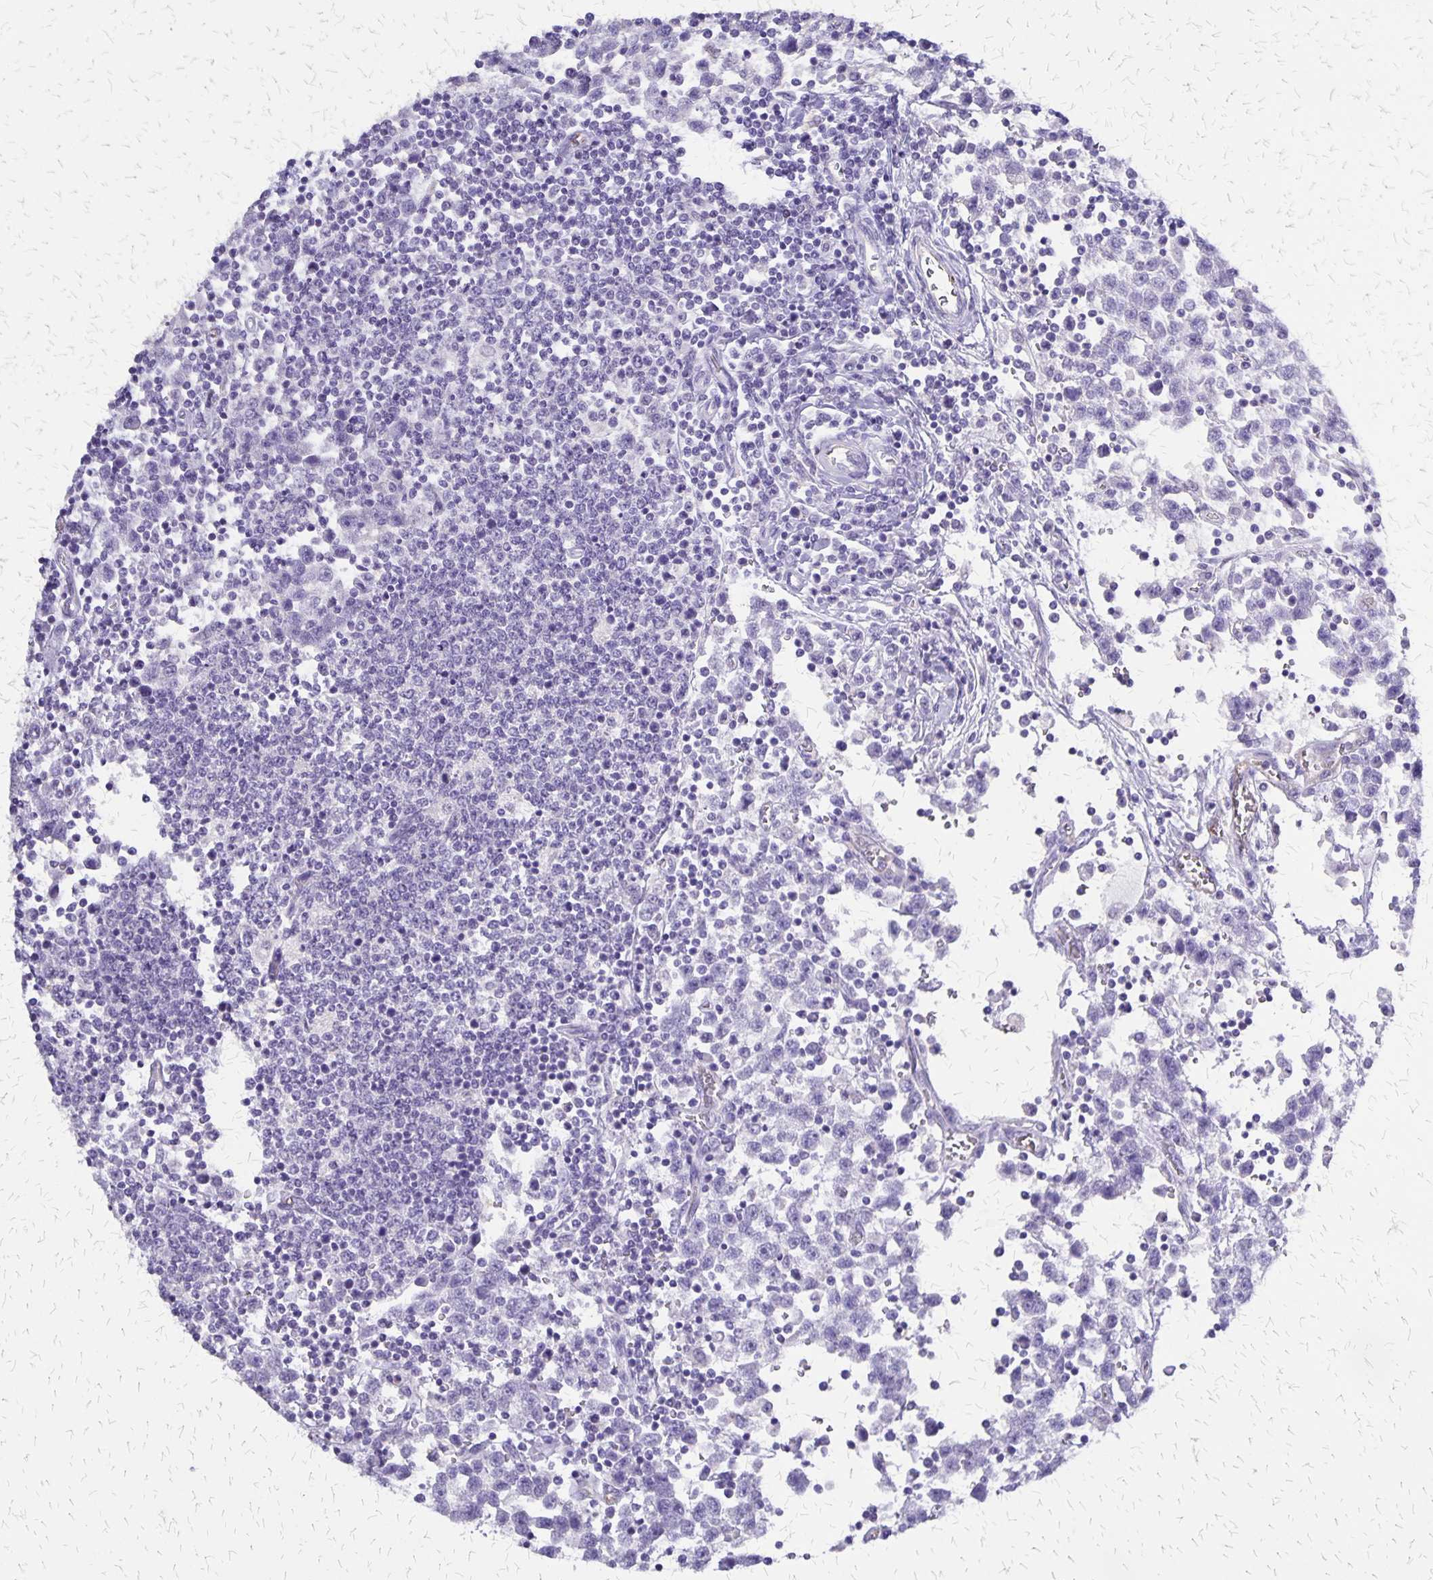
{"staining": {"intensity": "negative", "quantity": "none", "location": "none"}, "tissue": "testis cancer", "cell_type": "Tumor cells", "image_type": "cancer", "snomed": [{"axis": "morphology", "description": "Seminoma, NOS"}, {"axis": "topography", "description": "Testis"}], "caption": "The image displays no significant expression in tumor cells of testis cancer (seminoma).", "gene": "SI", "patient": {"sex": "male", "age": 34}}